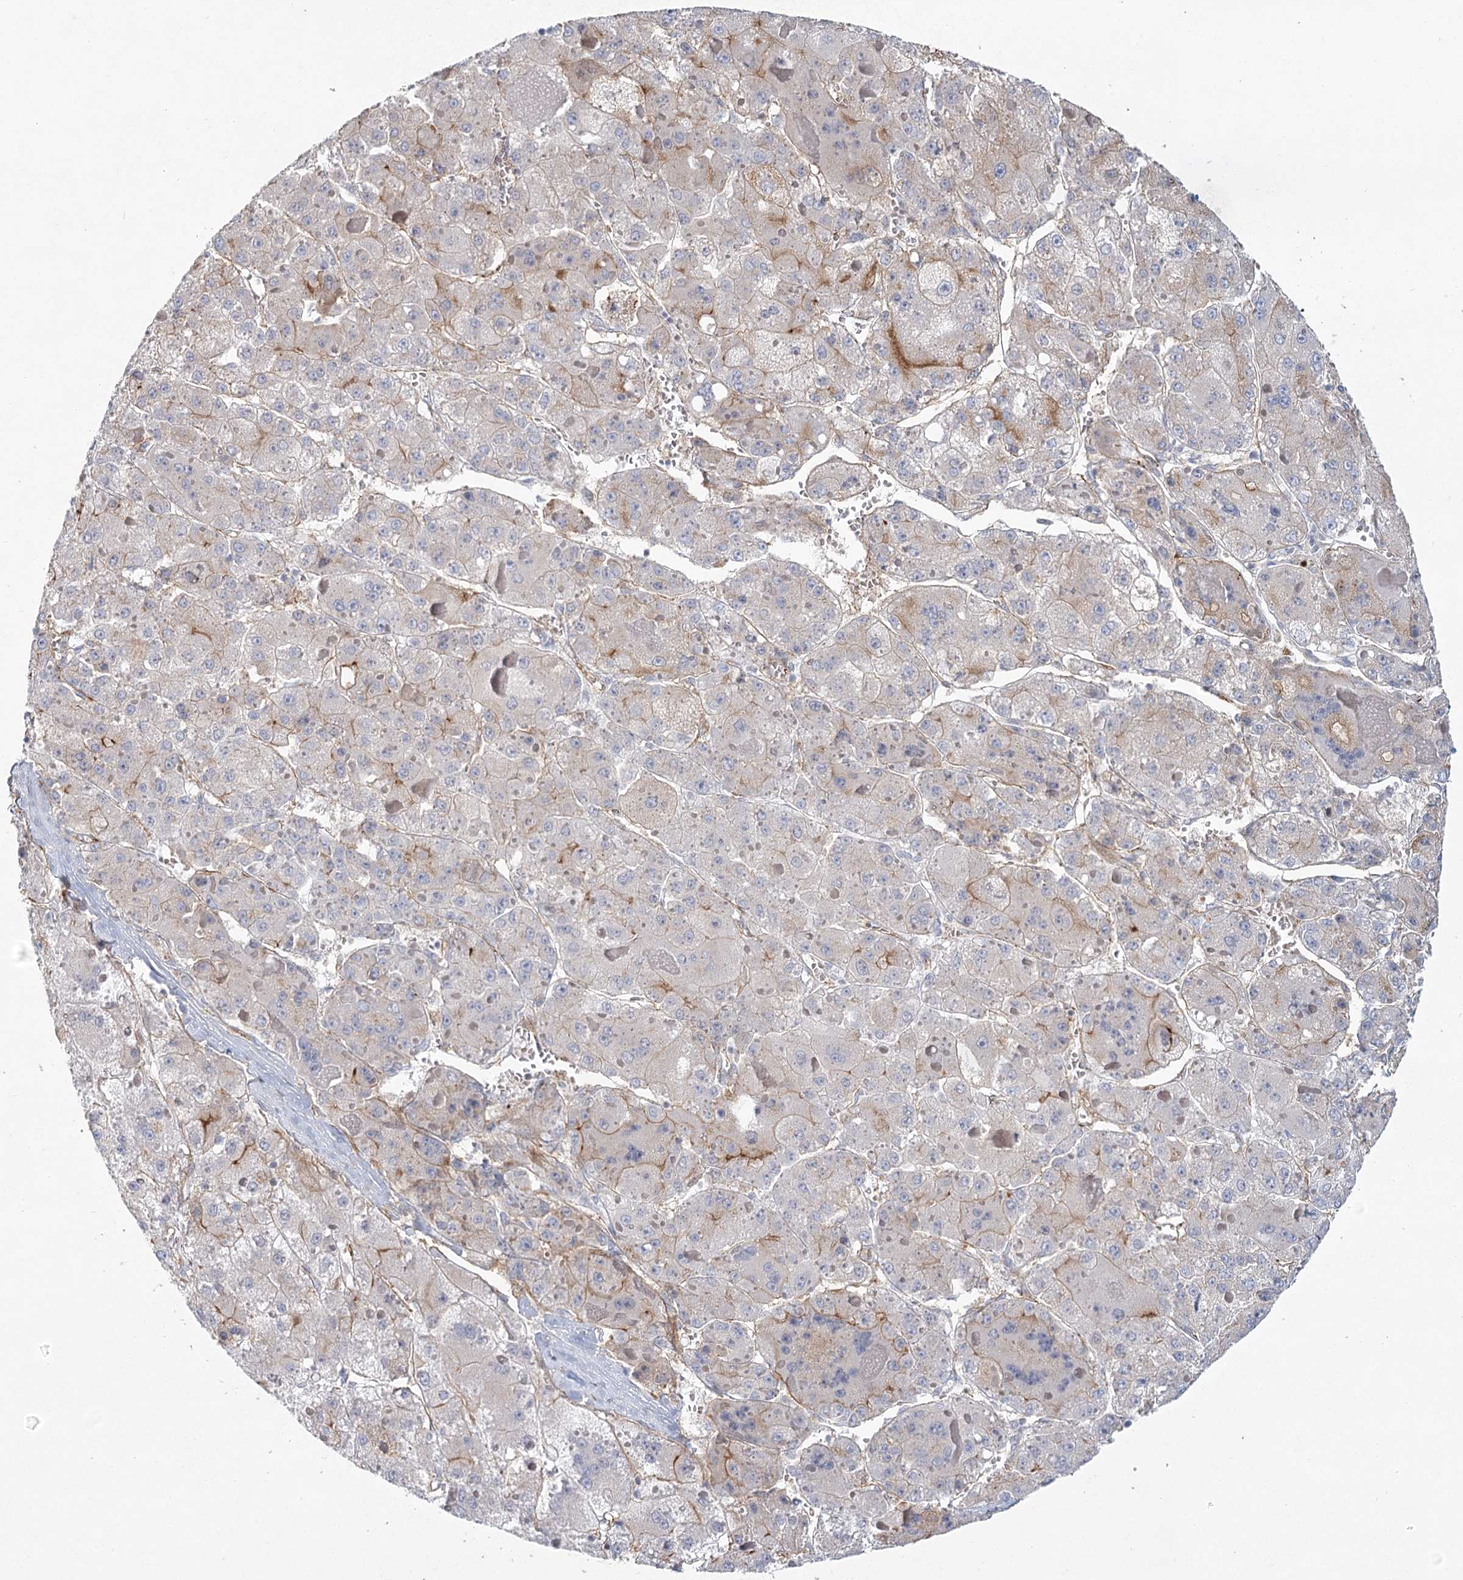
{"staining": {"intensity": "moderate", "quantity": "<25%", "location": "cytoplasmic/membranous"}, "tissue": "liver cancer", "cell_type": "Tumor cells", "image_type": "cancer", "snomed": [{"axis": "morphology", "description": "Carcinoma, Hepatocellular, NOS"}, {"axis": "topography", "description": "Liver"}], "caption": "Approximately <25% of tumor cells in hepatocellular carcinoma (liver) exhibit moderate cytoplasmic/membranous protein staining as visualized by brown immunohistochemical staining.", "gene": "KBTBD4", "patient": {"sex": "female", "age": 73}}